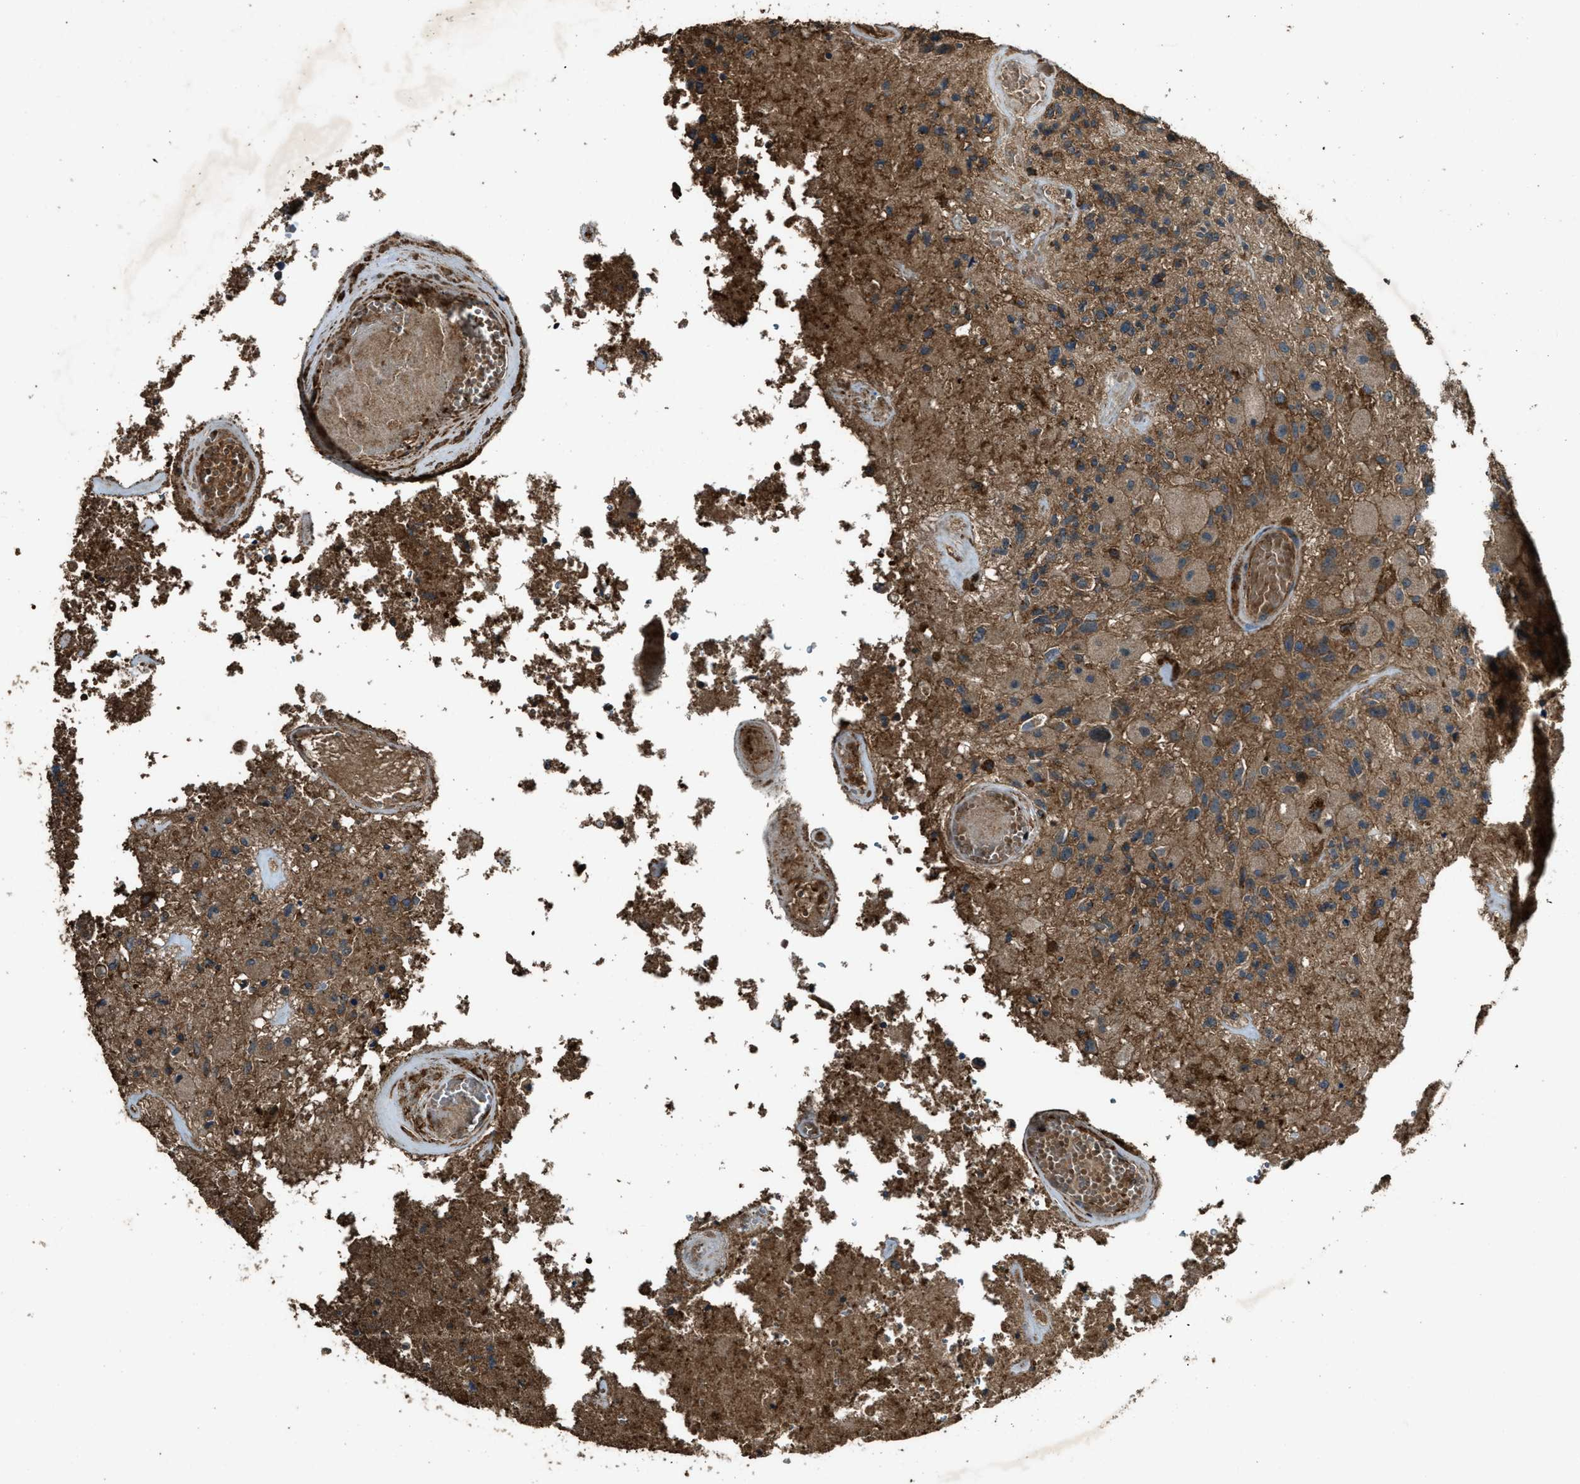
{"staining": {"intensity": "moderate", "quantity": ">75%", "location": "cytoplasmic/membranous"}, "tissue": "glioma", "cell_type": "Tumor cells", "image_type": "cancer", "snomed": [{"axis": "morphology", "description": "Normal tissue, NOS"}, {"axis": "morphology", "description": "Glioma, malignant, High grade"}, {"axis": "topography", "description": "Cerebral cortex"}], "caption": "There is medium levels of moderate cytoplasmic/membranous staining in tumor cells of glioma, as demonstrated by immunohistochemical staining (brown color).", "gene": "MAP3K8", "patient": {"sex": "male", "age": 77}}